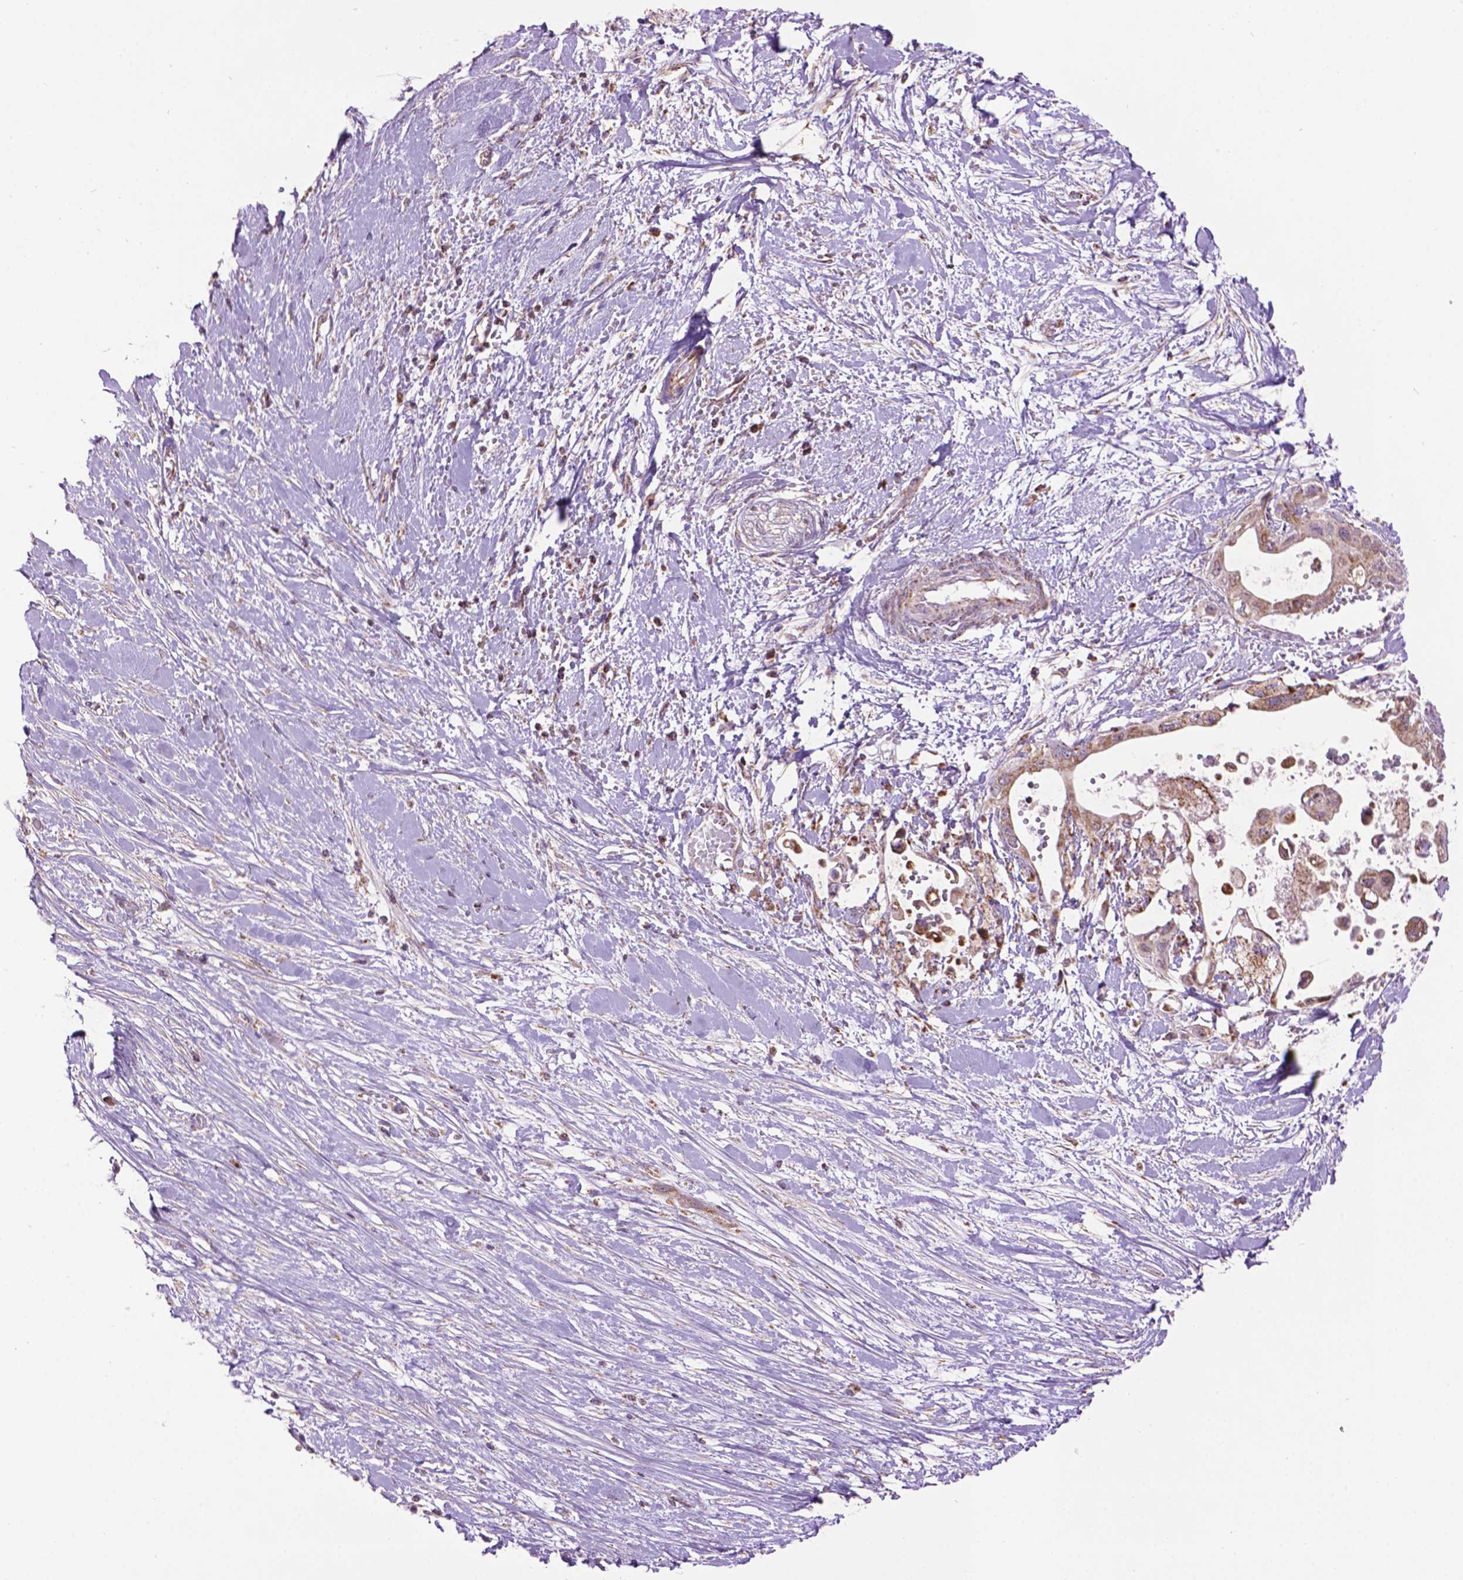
{"staining": {"intensity": "moderate", "quantity": ">75%", "location": "cytoplasmic/membranous"}, "tissue": "pancreatic cancer", "cell_type": "Tumor cells", "image_type": "cancer", "snomed": [{"axis": "morphology", "description": "Adenocarcinoma, NOS"}, {"axis": "topography", "description": "Pancreas"}], "caption": "A brown stain labels moderate cytoplasmic/membranous staining of a protein in adenocarcinoma (pancreatic) tumor cells.", "gene": "PYCR3", "patient": {"sex": "female", "age": 63}}